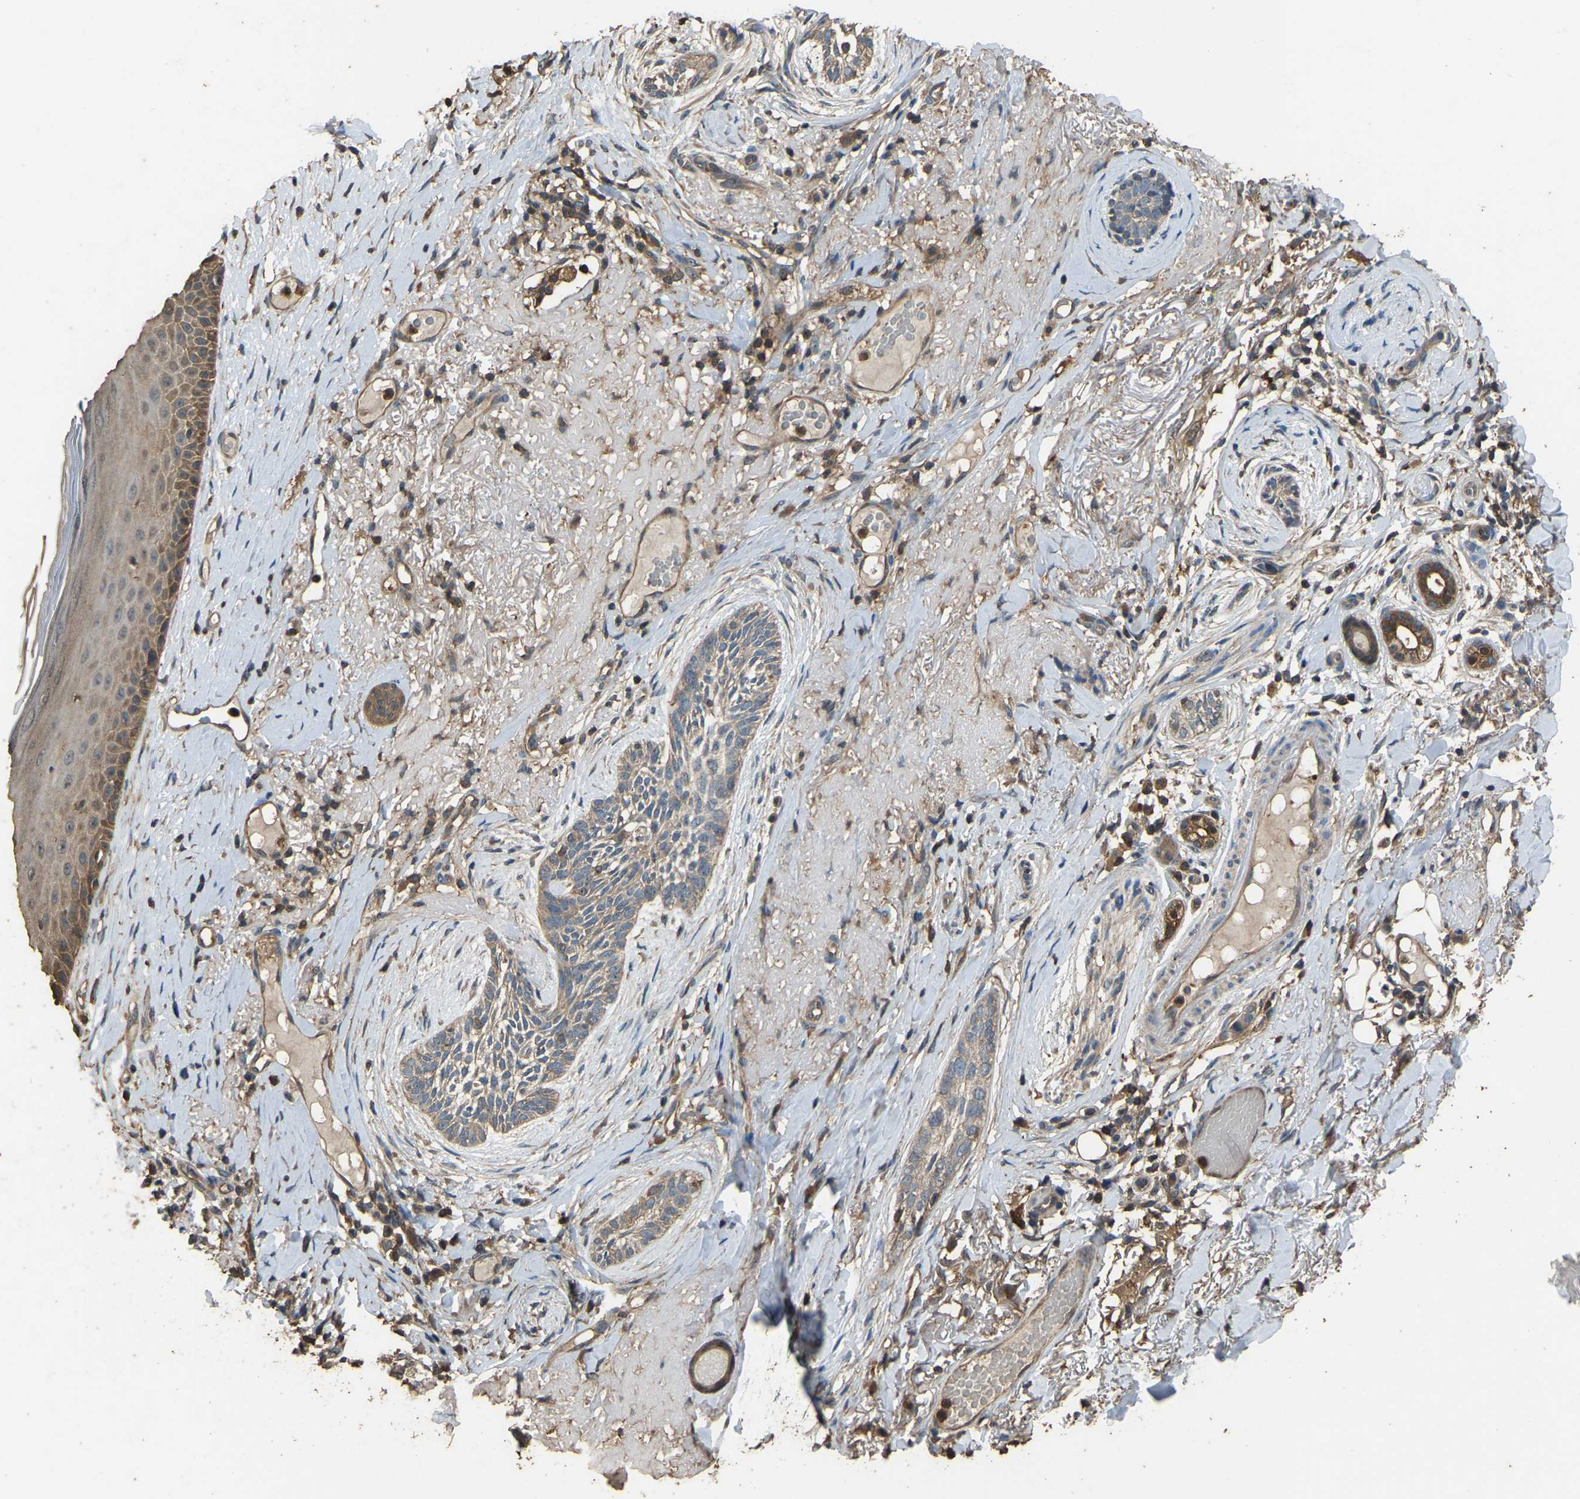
{"staining": {"intensity": "moderate", "quantity": ">75%", "location": "cytoplasmic/membranous"}, "tissue": "skin cancer", "cell_type": "Tumor cells", "image_type": "cancer", "snomed": [{"axis": "morphology", "description": "Basal cell carcinoma"}, {"axis": "topography", "description": "Skin"}], "caption": "Skin basal cell carcinoma stained with a brown dye demonstrates moderate cytoplasmic/membranous positive staining in approximately >75% of tumor cells.", "gene": "FHIT", "patient": {"sex": "female", "age": 88}}